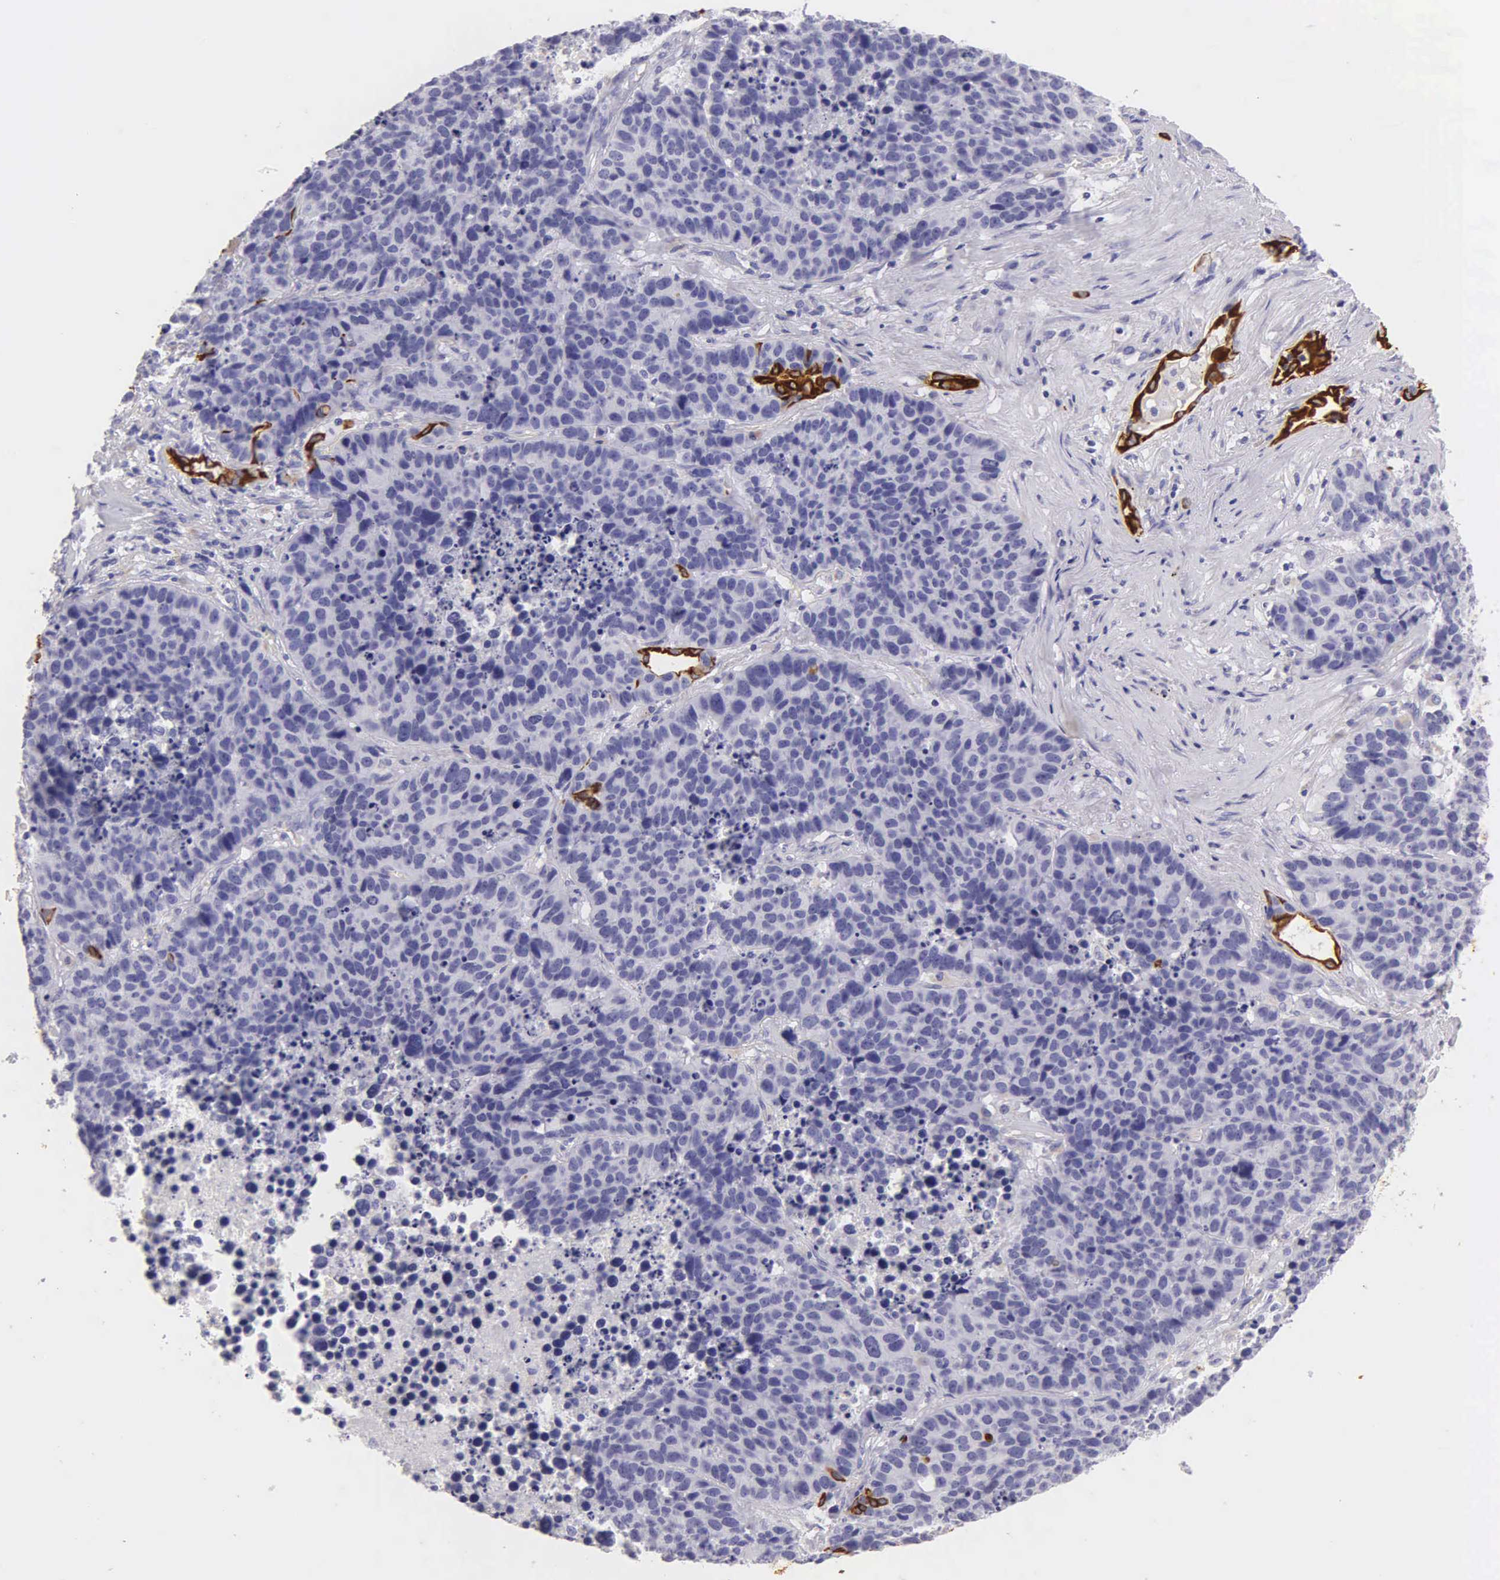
{"staining": {"intensity": "negative", "quantity": "none", "location": "none"}, "tissue": "lung cancer", "cell_type": "Tumor cells", "image_type": "cancer", "snomed": [{"axis": "morphology", "description": "Carcinoid, malignant, NOS"}, {"axis": "topography", "description": "Lung"}], "caption": "Tumor cells show no significant staining in malignant carcinoid (lung). (DAB (3,3'-diaminobenzidine) immunohistochemistry (IHC) with hematoxylin counter stain).", "gene": "KRT17", "patient": {"sex": "male", "age": 60}}